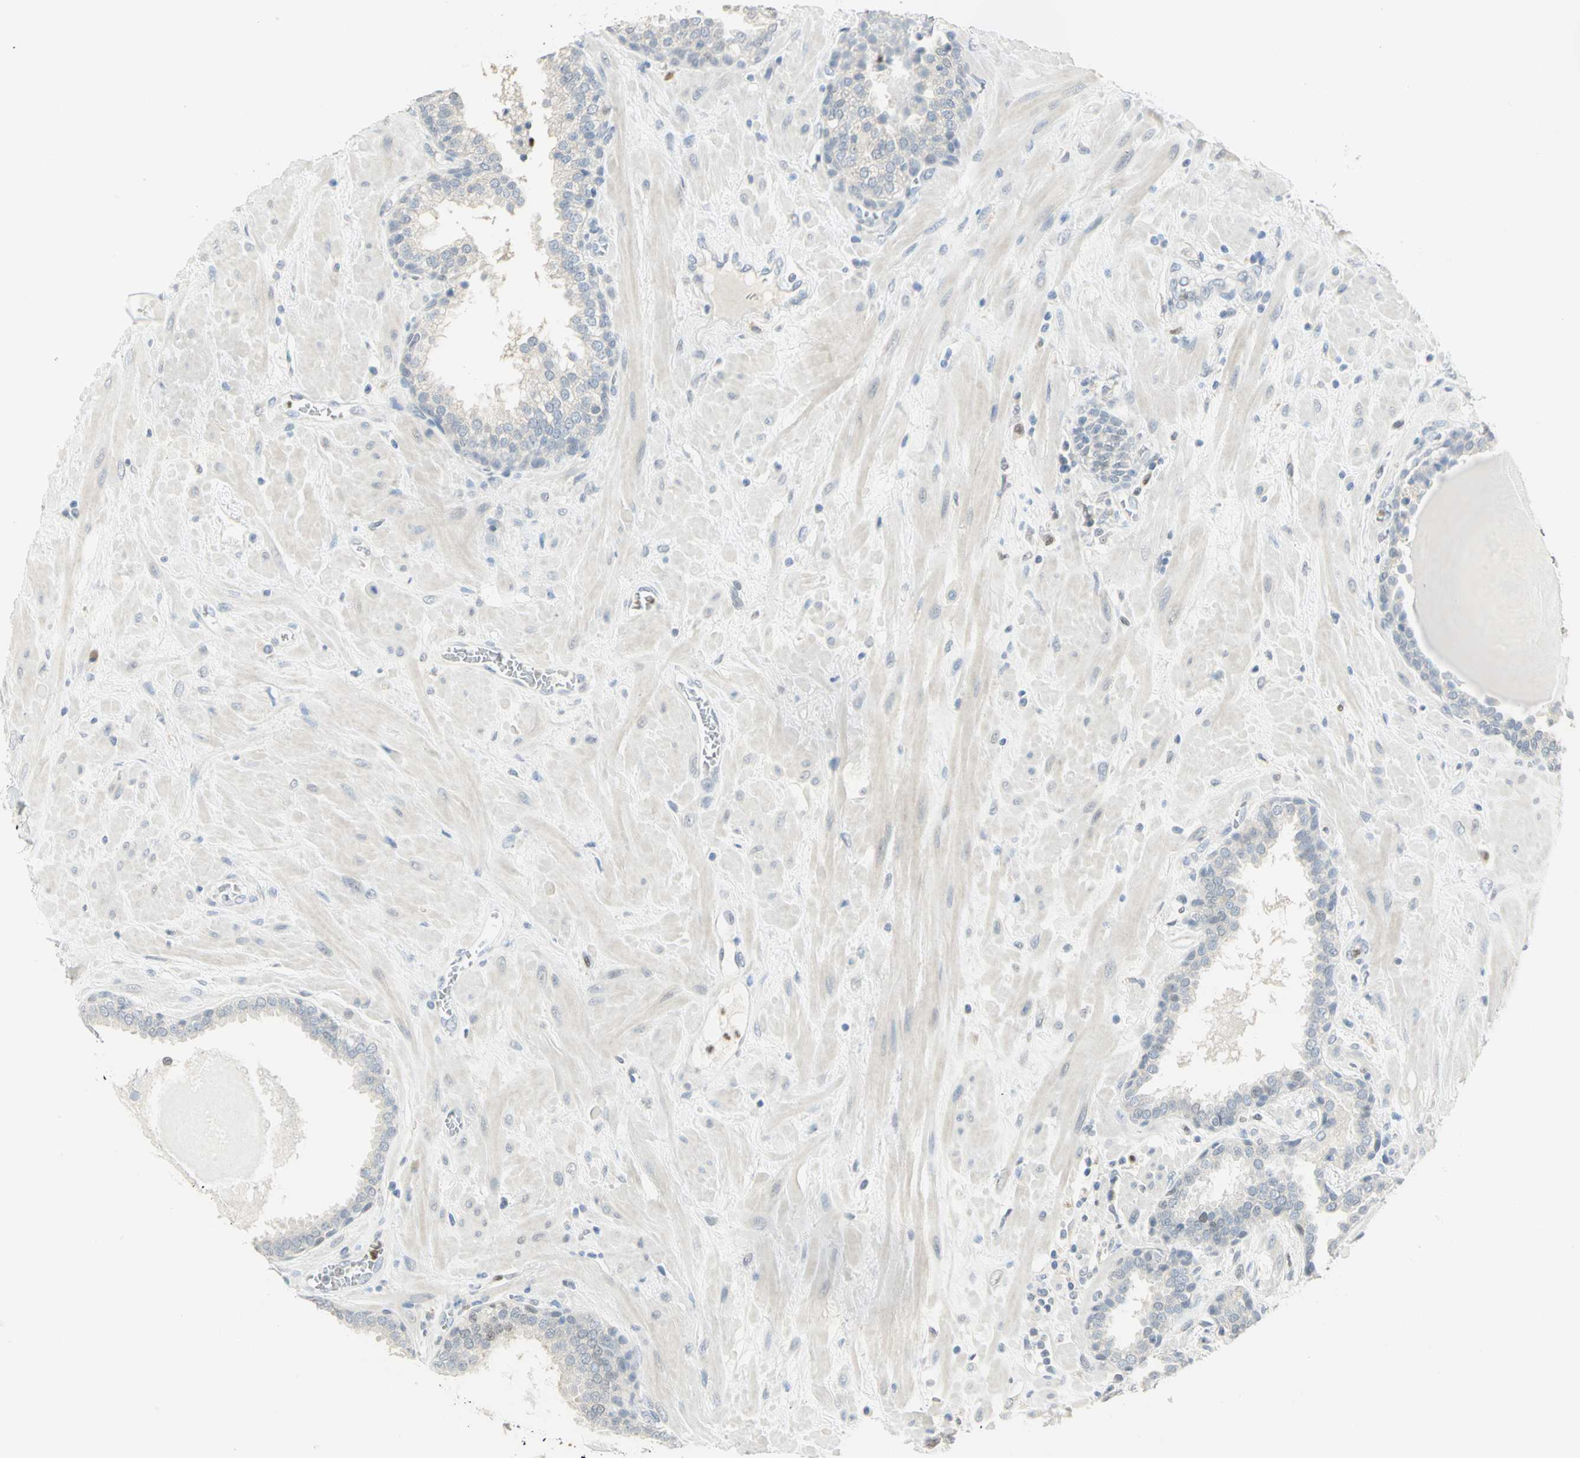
{"staining": {"intensity": "negative", "quantity": "none", "location": "none"}, "tissue": "prostate", "cell_type": "Glandular cells", "image_type": "normal", "snomed": [{"axis": "morphology", "description": "Normal tissue, NOS"}, {"axis": "topography", "description": "Prostate"}], "caption": "Human prostate stained for a protein using IHC exhibits no expression in glandular cells.", "gene": "BCL6", "patient": {"sex": "male", "age": 51}}